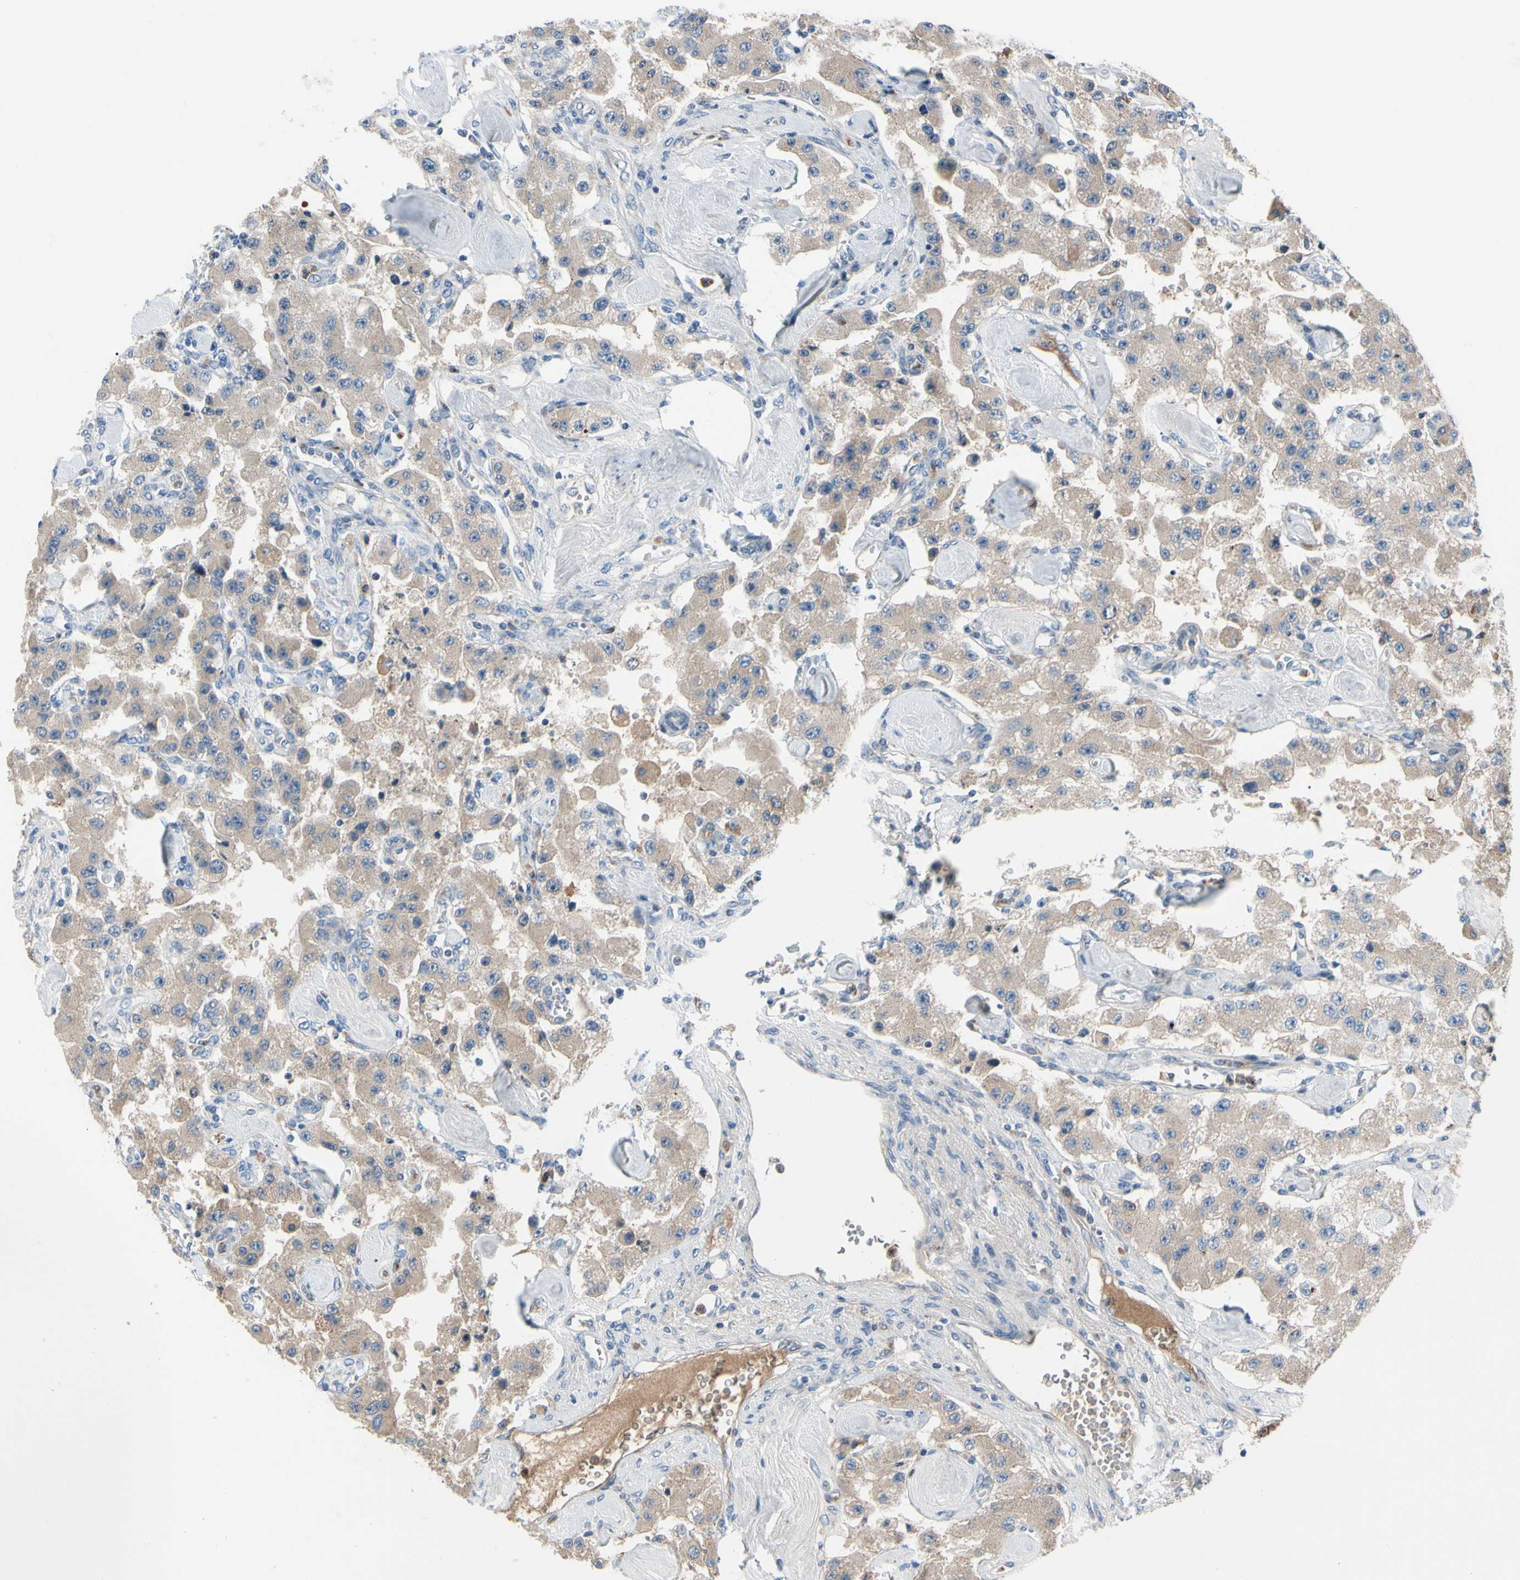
{"staining": {"intensity": "weak", "quantity": ">75%", "location": "cytoplasmic/membranous"}, "tissue": "carcinoid", "cell_type": "Tumor cells", "image_type": "cancer", "snomed": [{"axis": "morphology", "description": "Carcinoid, malignant, NOS"}, {"axis": "topography", "description": "Pancreas"}], "caption": "Immunohistochemistry image of human malignant carcinoid stained for a protein (brown), which shows low levels of weak cytoplasmic/membranous staining in about >75% of tumor cells.", "gene": "HJURP", "patient": {"sex": "male", "age": 41}}